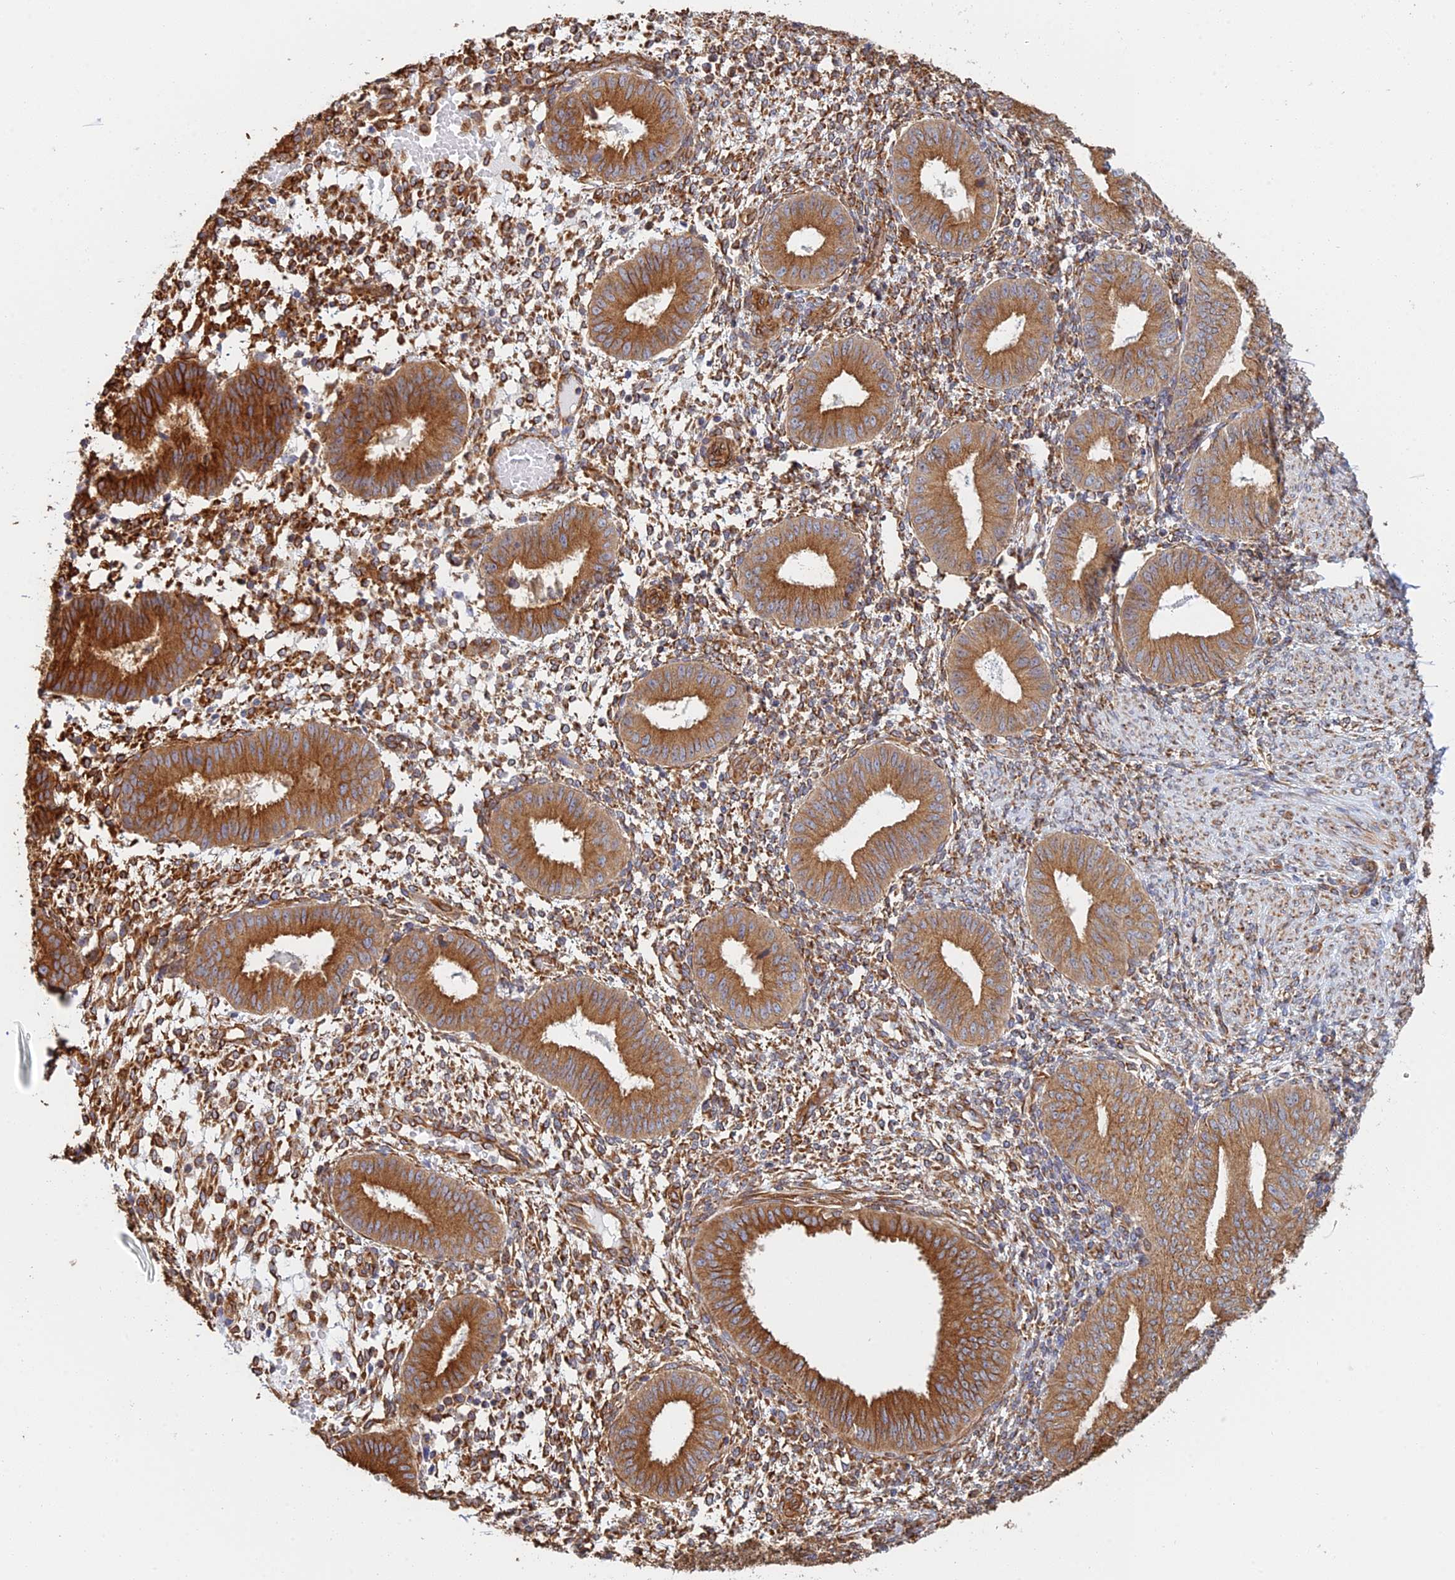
{"staining": {"intensity": "strong", "quantity": "25%-75%", "location": "cytoplasmic/membranous"}, "tissue": "endometrium", "cell_type": "Cells in endometrial stroma", "image_type": "normal", "snomed": [{"axis": "morphology", "description": "Normal tissue, NOS"}, {"axis": "topography", "description": "Endometrium"}], "caption": "Endometrium stained with IHC reveals strong cytoplasmic/membranous expression in approximately 25%-75% of cells in endometrial stroma. Using DAB (3,3'-diaminobenzidine) (brown) and hematoxylin (blue) stains, captured at high magnification using brightfield microscopy.", "gene": "WBP11", "patient": {"sex": "female", "age": 49}}